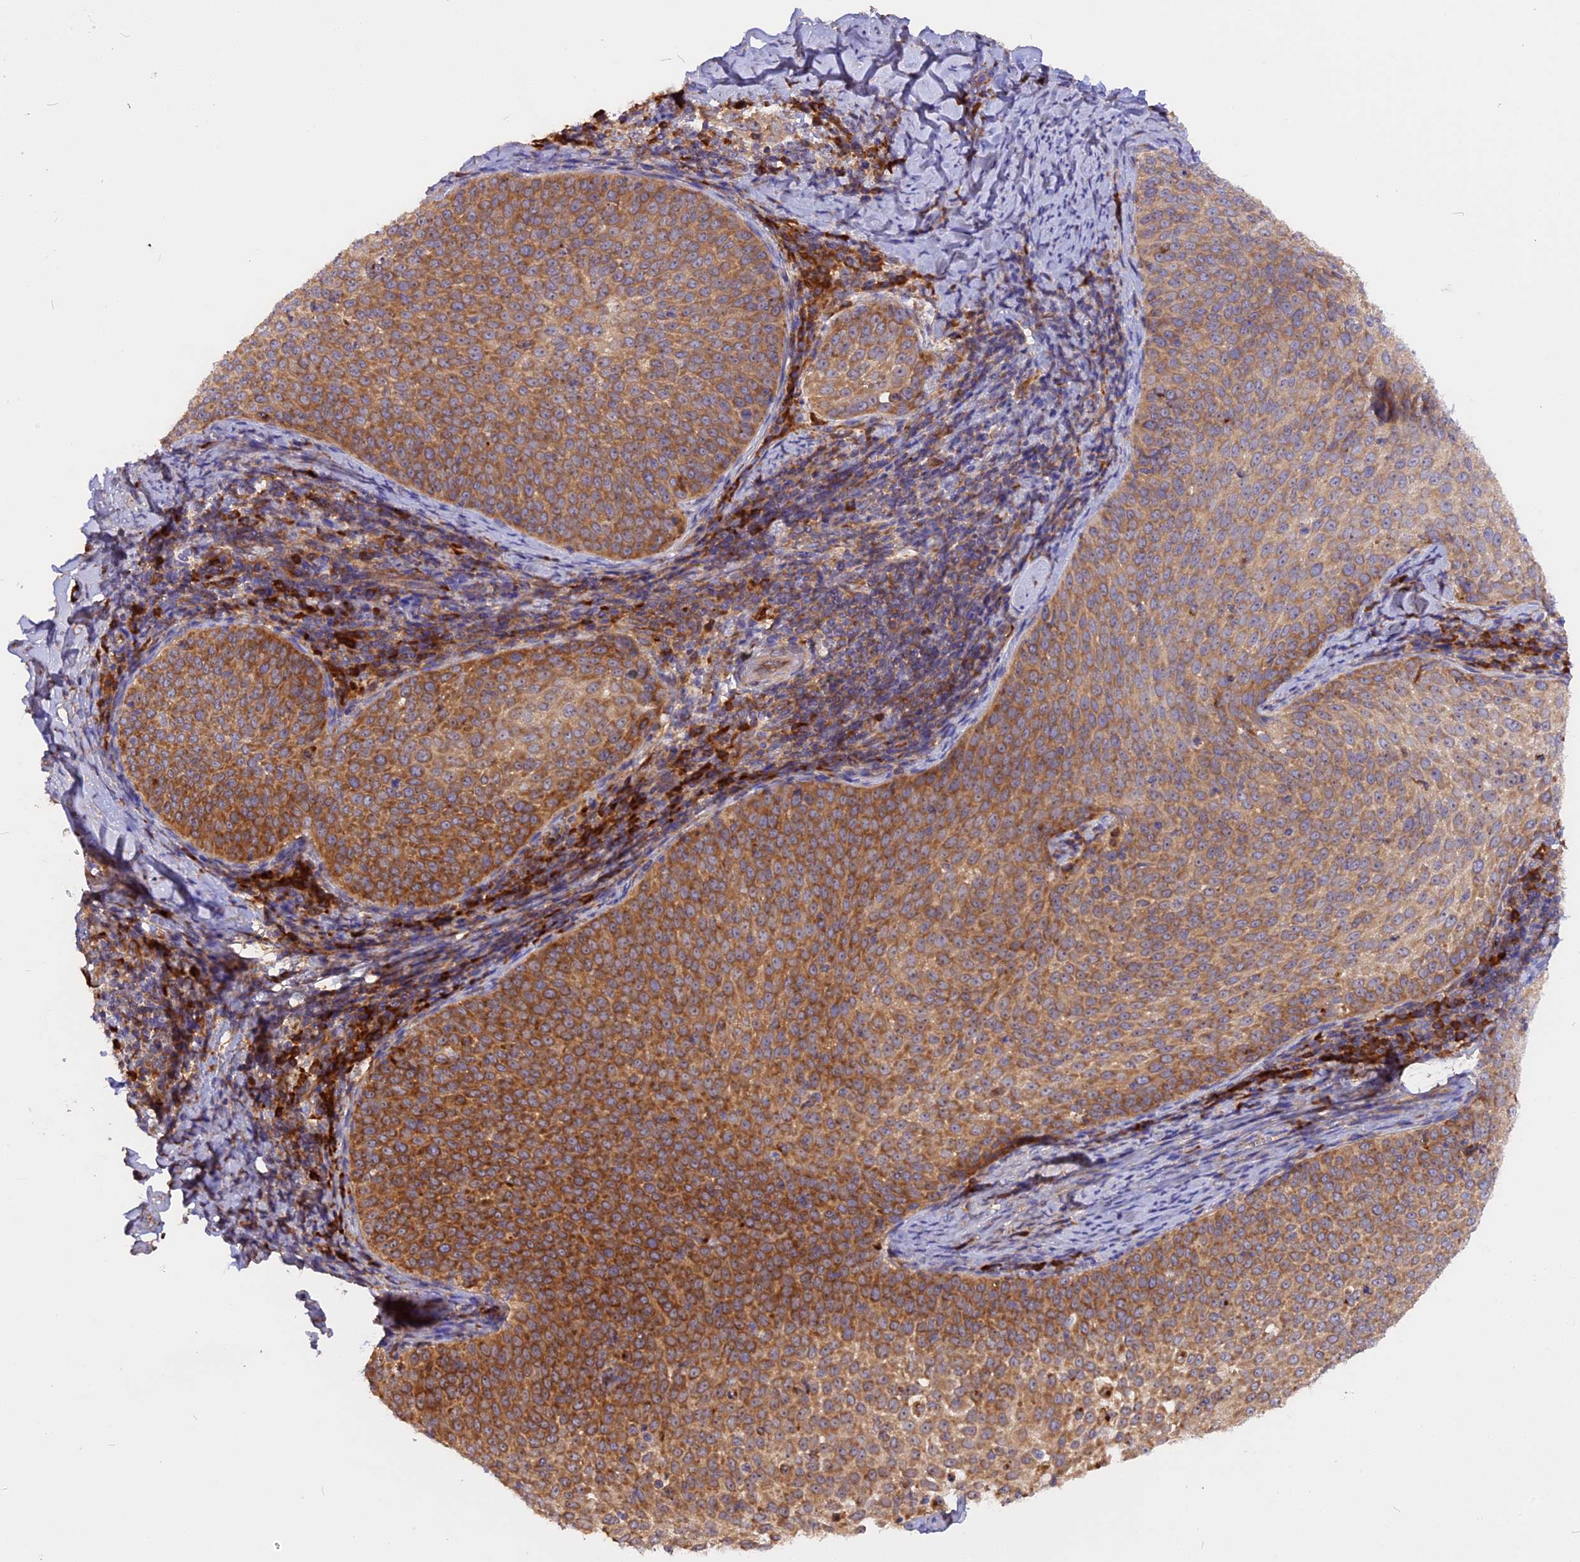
{"staining": {"intensity": "moderate", "quantity": ">75%", "location": "cytoplasmic/membranous,nuclear"}, "tissue": "cervical cancer", "cell_type": "Tumor cells", "image_type": "cancer", "snomed": [{"axis": "morphology", "description": "Squamous cell carcinoma, NOS"}, {"axis": "topography", "description": "Cervix"}], "caption": "An image of cervical squamous cell carcinoma stained for a protein reveals moderate cytoplasmic/membranous and nuclear brown staining in tumor cells. Nuclei are stained in blue.", "gene": "GNPTAB", "patient": {"sex": "female", "age": 57}}